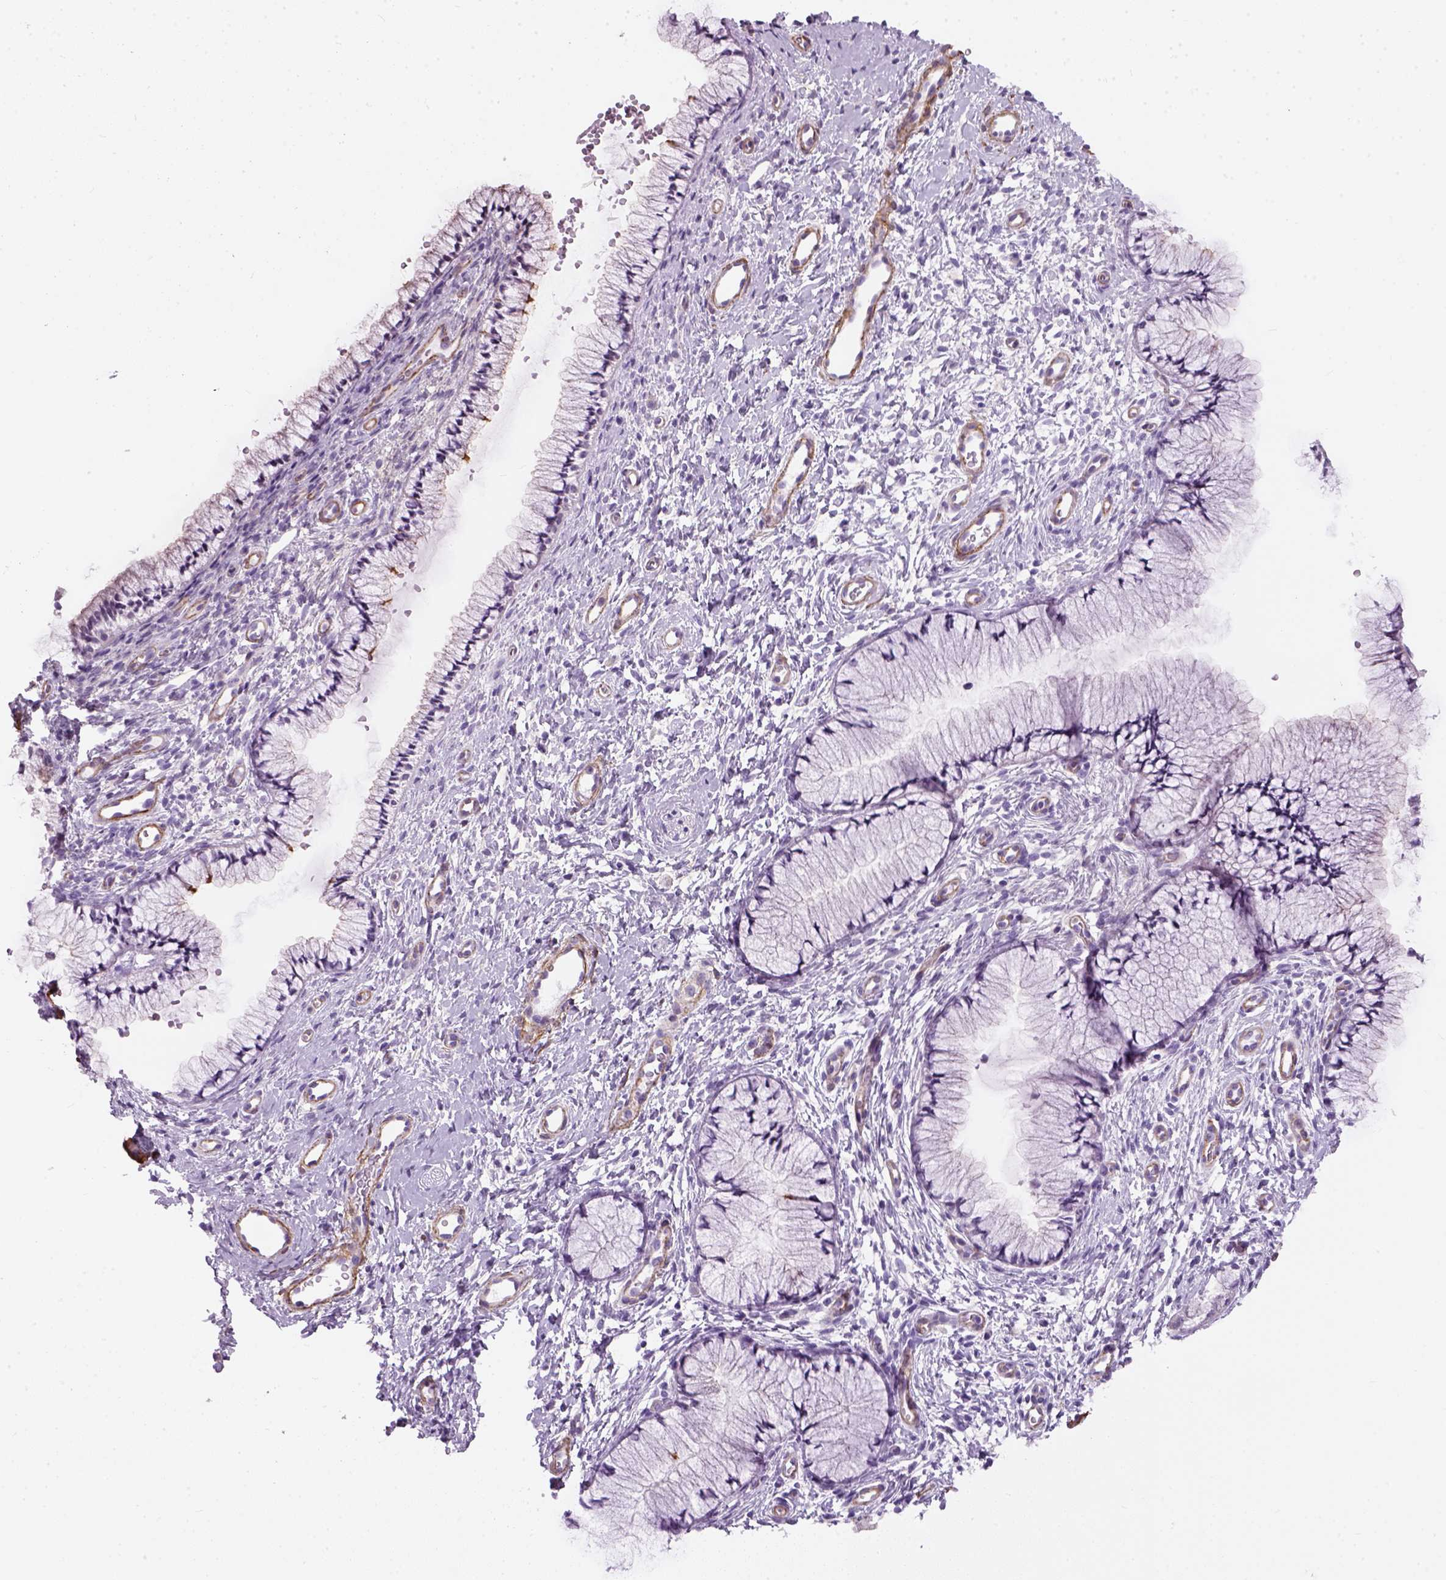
{"staining": {"intensity": "negative", "quantity": "none", "location": "none"}, "tissue": "cervix", "cell_type": "Glandular cells", "image_type": "normal", "snomed": [{"axis": "morphology", "description": "Normal tissue, NOS"}, {"axis": "topography", "description": "Cervix"}], "caption": "DAB (3,3'-diaminobenzidine) immunohistochemical staining of unremarkable cervix exhibits no significant staining in glandular cells. (DAB (3,3'-diaminobenzidine) immunohistochemistry visualized using brightfield microscopy, high magnification).", "gene": "FAM161A", "patient": {"sex": "female", "age": 36}}